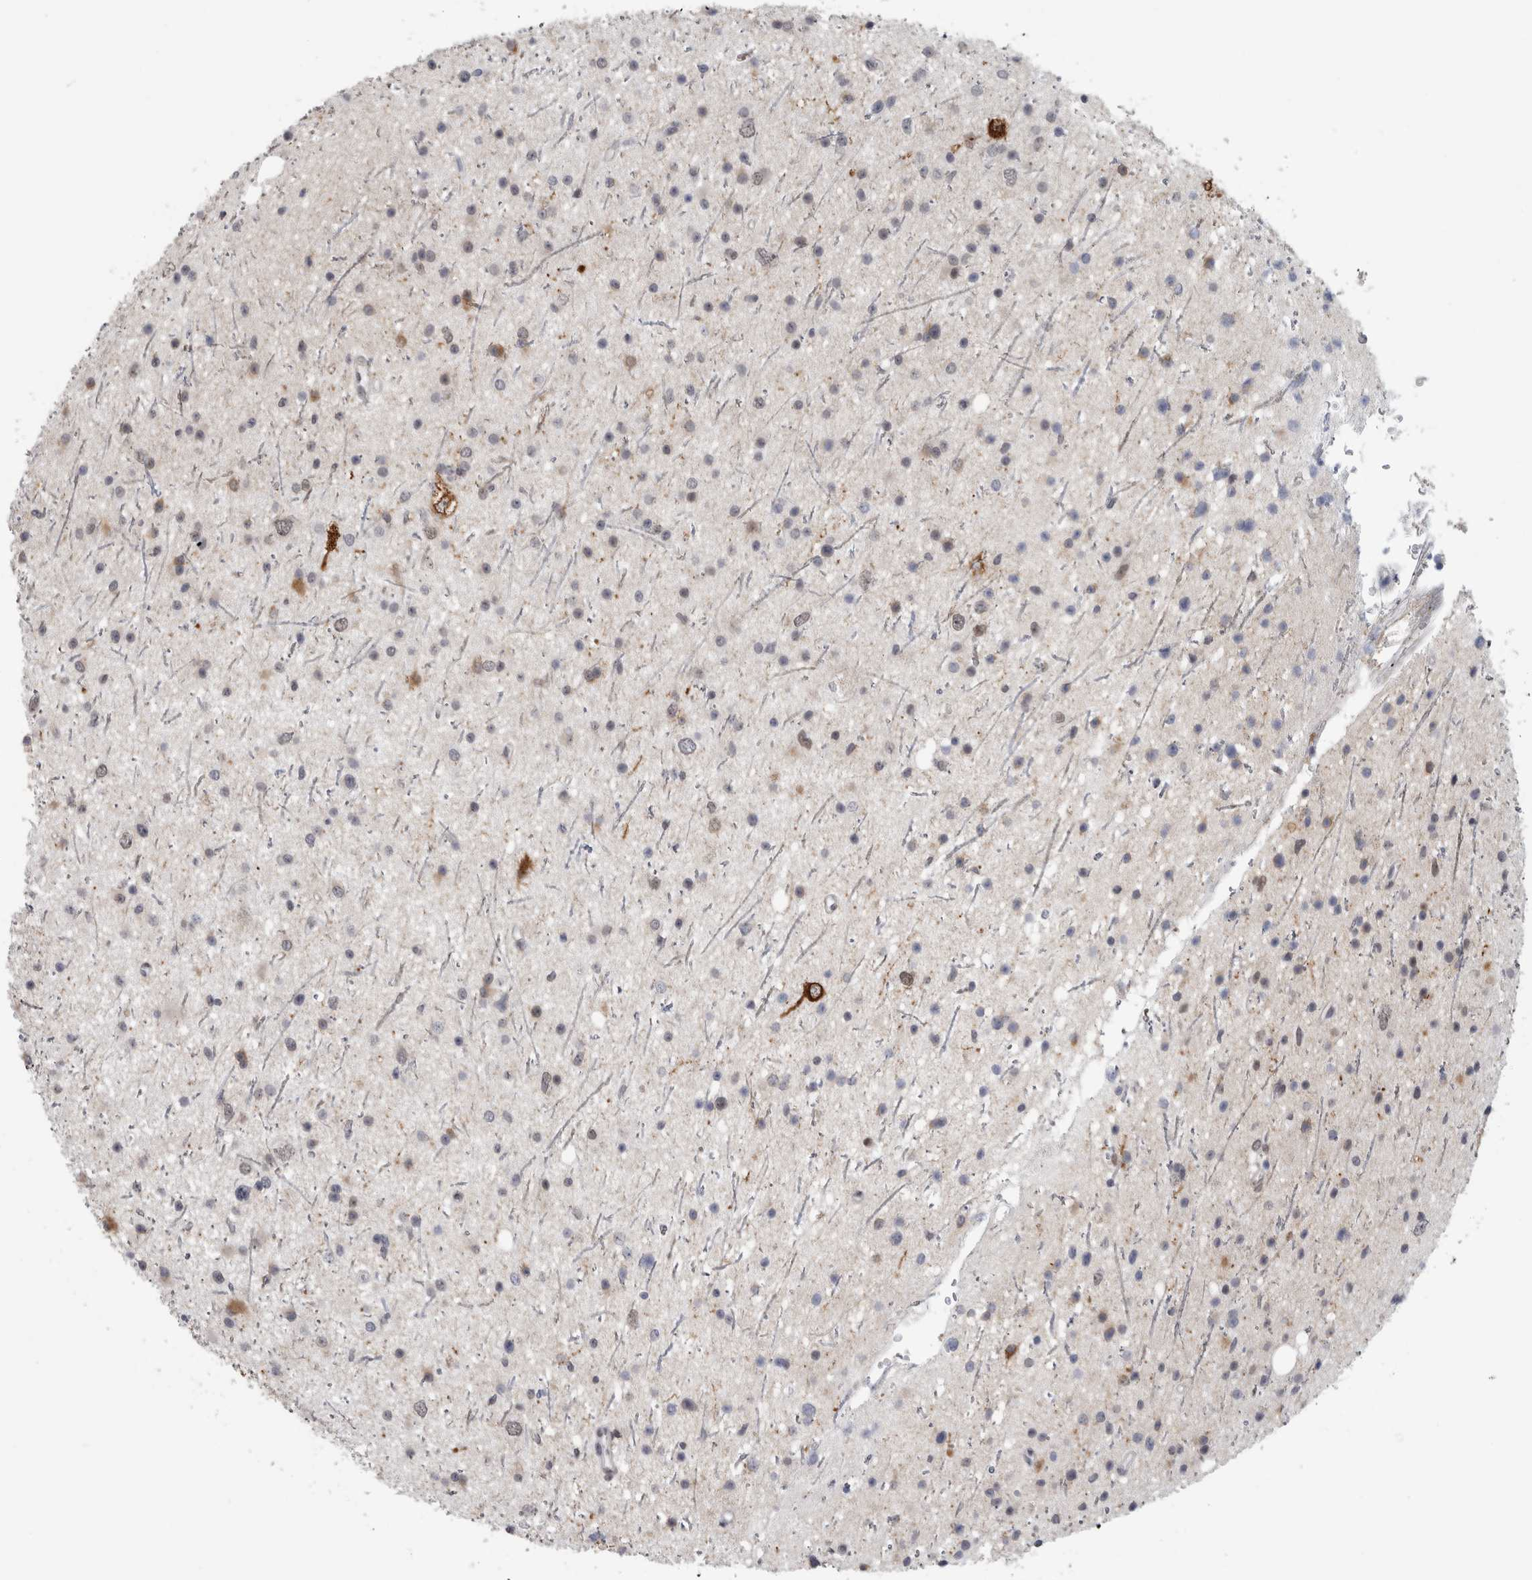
{"staining": {"intensity": "negative", "quantity": "none", "location": "none"}, "tissue": "glioma", "cell_type": "Tumor cells", "image_type": "cancer", "snomed": [{"axis": "morphology", "description": "Glioma, malignant, Low grade"}, {"axis": "topography", "description": "Cerebral cortex"}], "caption": "Immunohistochemical staining of human glioma exhibits no significant staining in tumor cells. (DAB immunohistochemistry (IHC) visualized using brightfield microscopy, high magnification).", "gene": "TMEM242", "patient": {"sex": "female", "age": 39}}